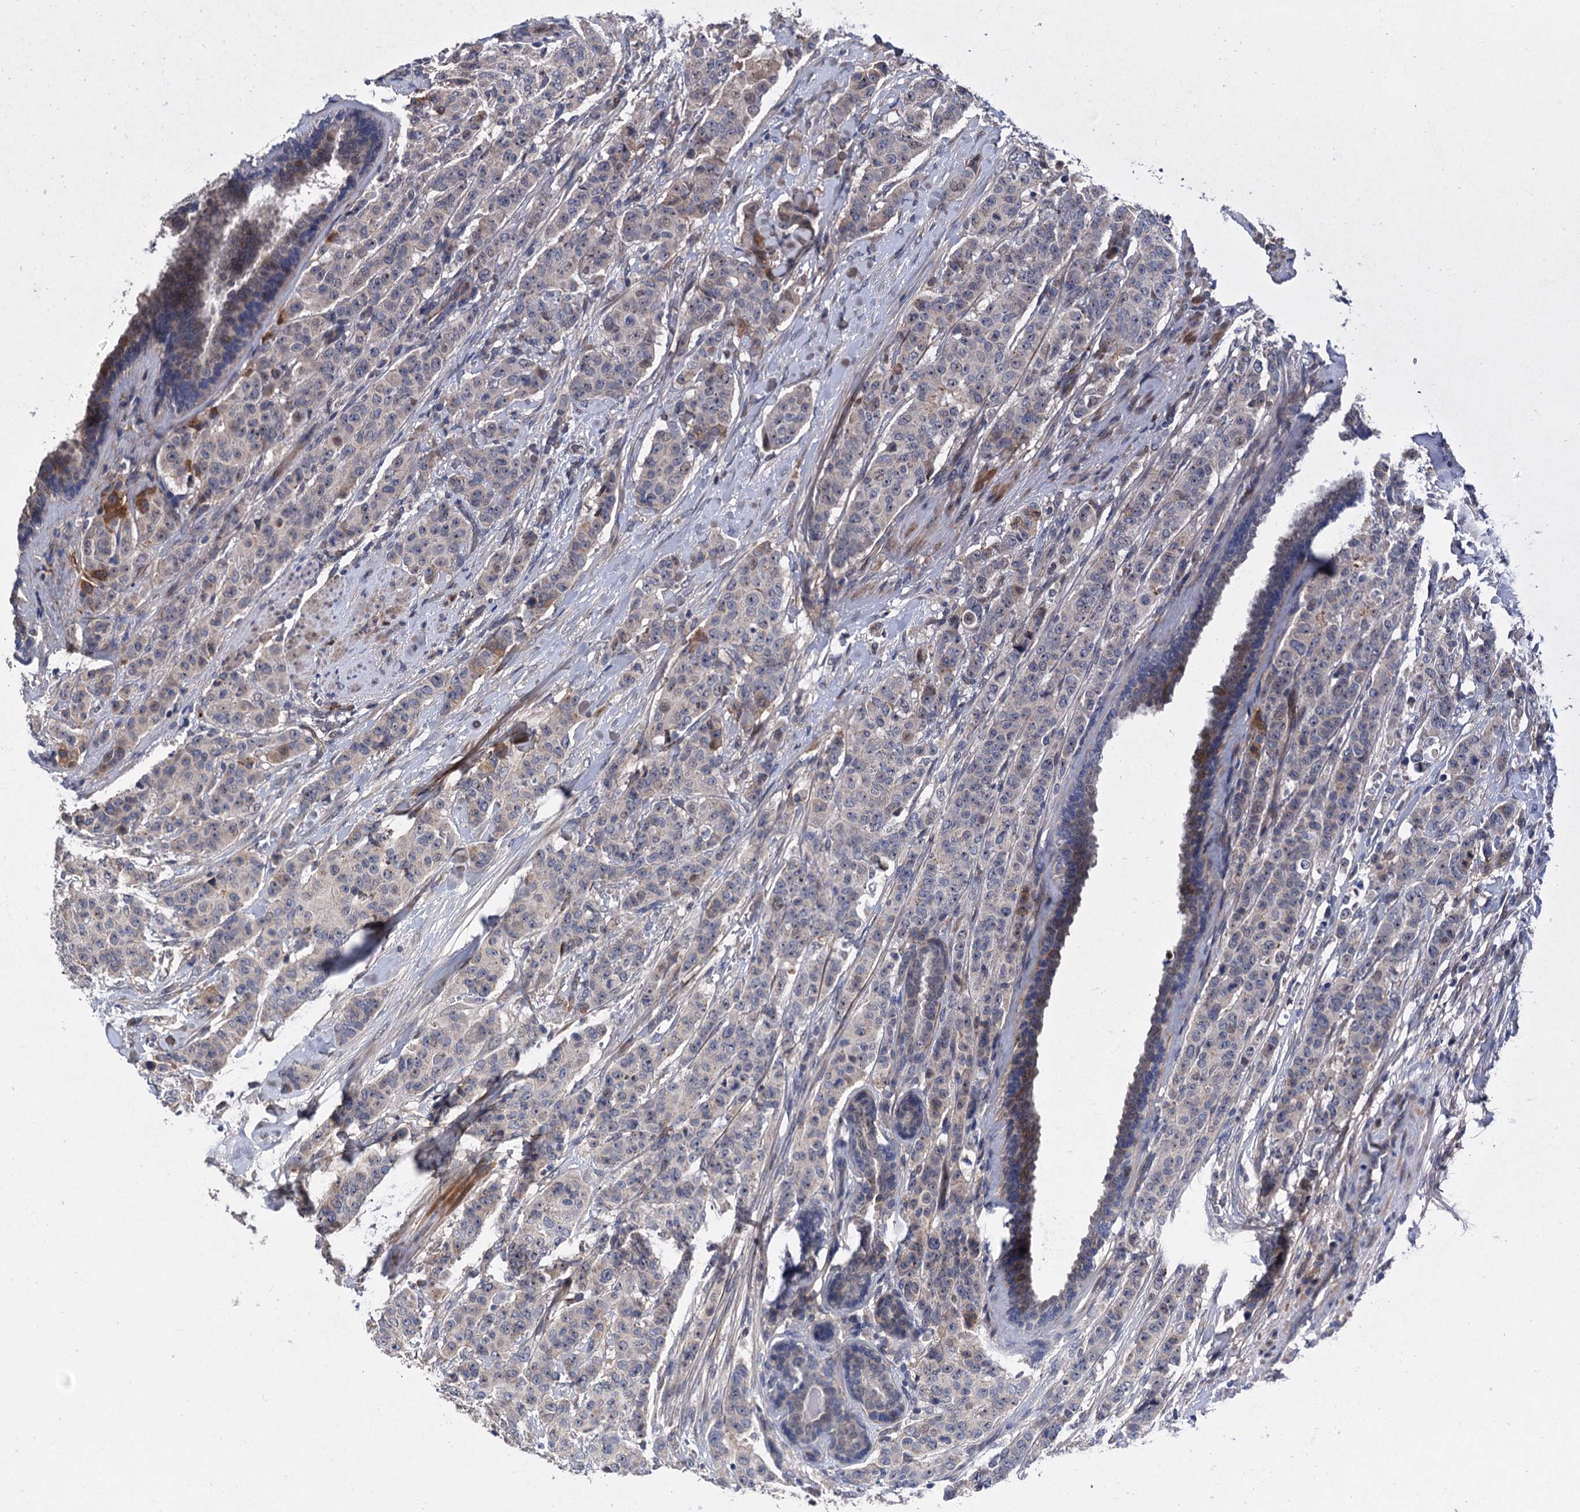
{"staining": {"intensity": "weak", "quantity": "<25%", "location": "cytoplasmic/membranous"}, "tissue": "breast cancer", "cell_type": "Tumor cells", "image_type": "cancer", "snomed": [{"axis": "morphology", "description": "Duct carcinoma"}, {"axis": "topography", "description": "Breast"}], "caption": "The histopathology image exhibits no staining of tumor cells in intraductal carcinoma (breast).", "gene": "TRAF7", "patient": {"sex": "female", "age": 40}}